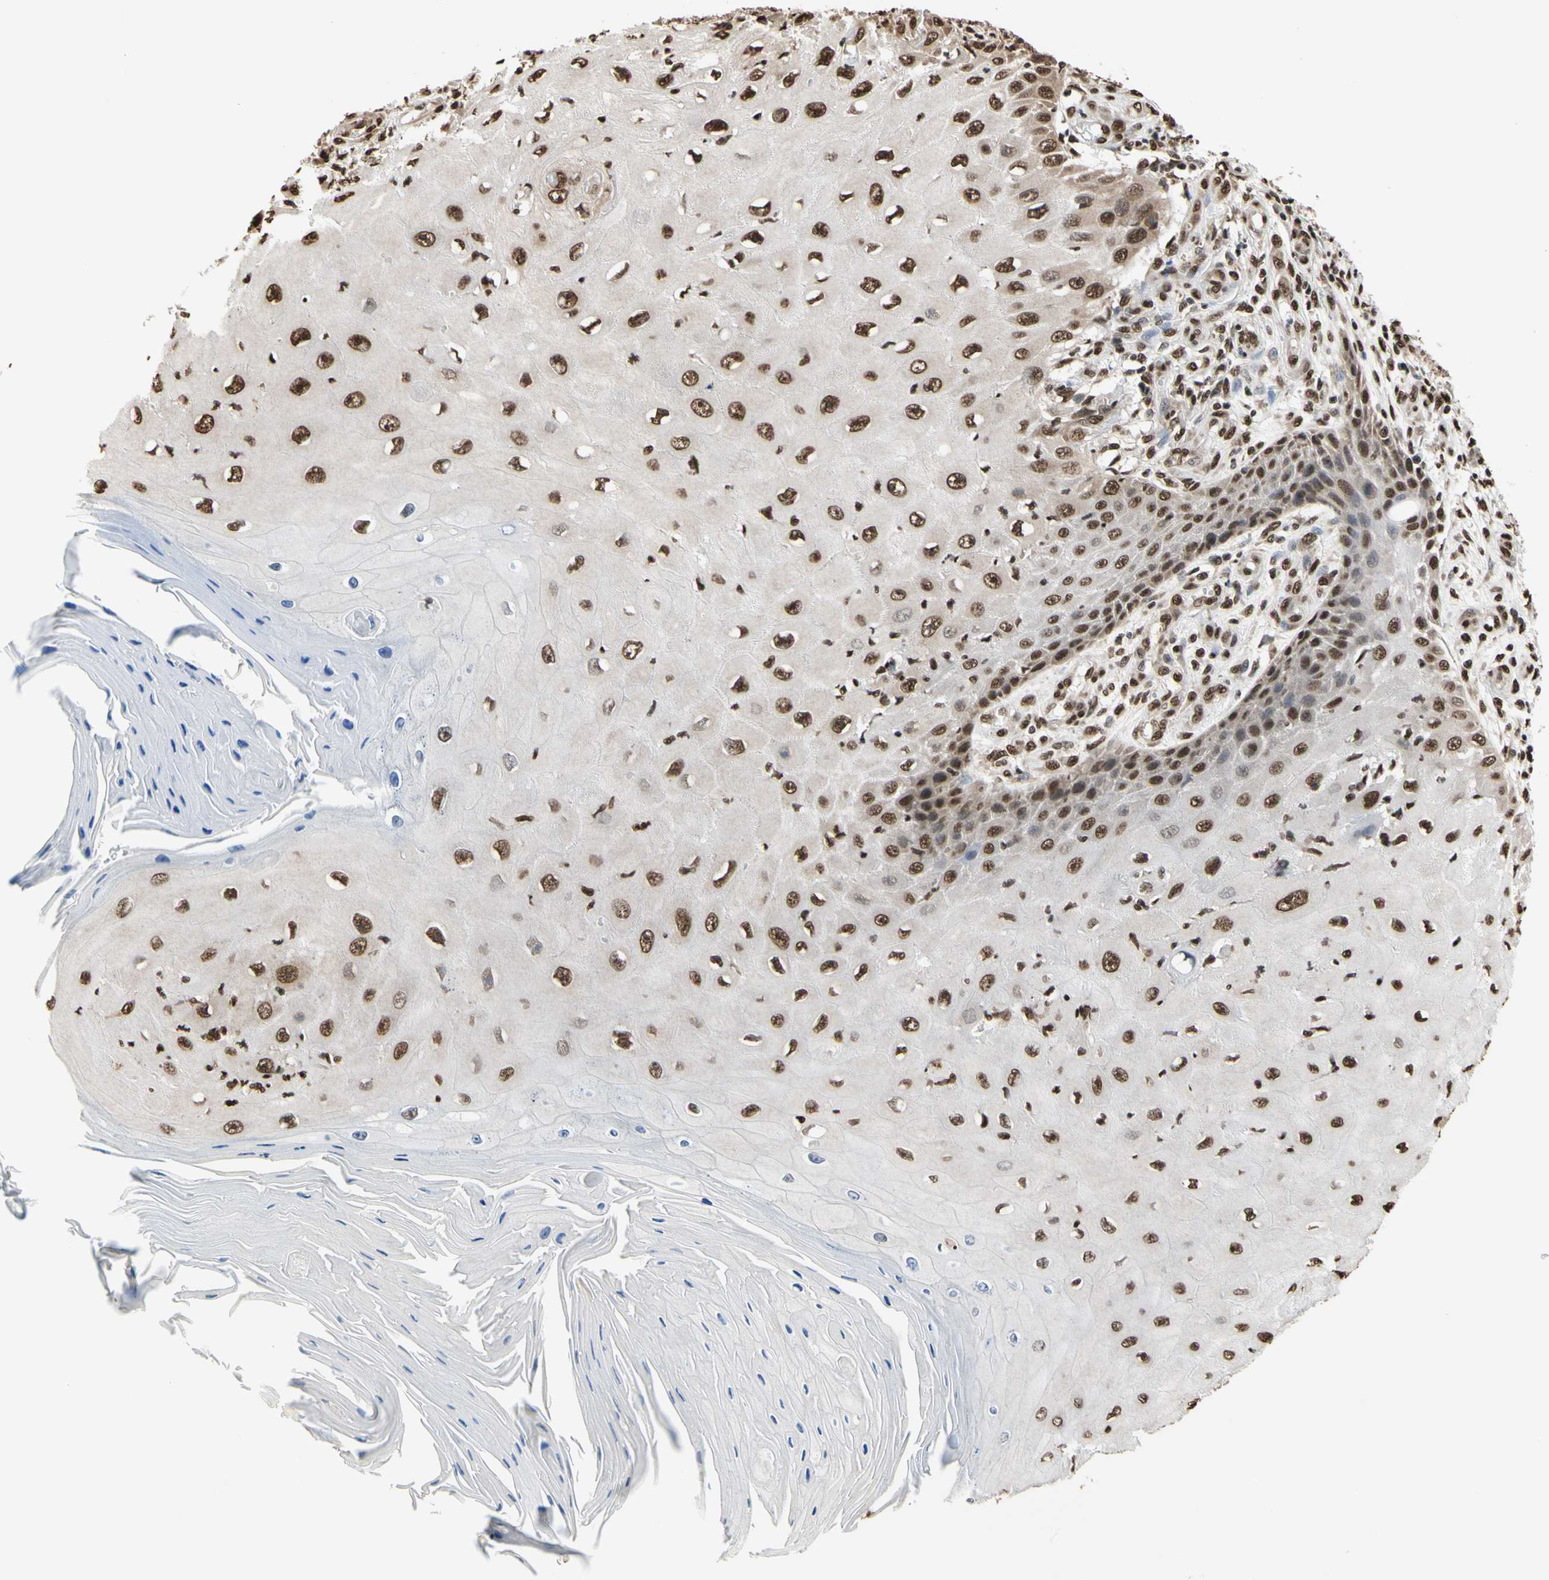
{"staining": {"intensity": "strong", "quantity": ">75%", "location": "nuclear"}, "tissue": "skin cancer", "cell_type": "Tumor cells", "image_type": "cancer", "snomed": [{"axis": "morphology", "description": "Squamous cell carcinoma, NOS"}, {"axis": "topography", "description": "Skin"}], "caption": "Protein staining of skin cancer tissue reveals strong nuclear staining in approximately >75% of tumor cells.", "gene": "HNRNPK", "patient": {"sex": "female", "age": 73}}